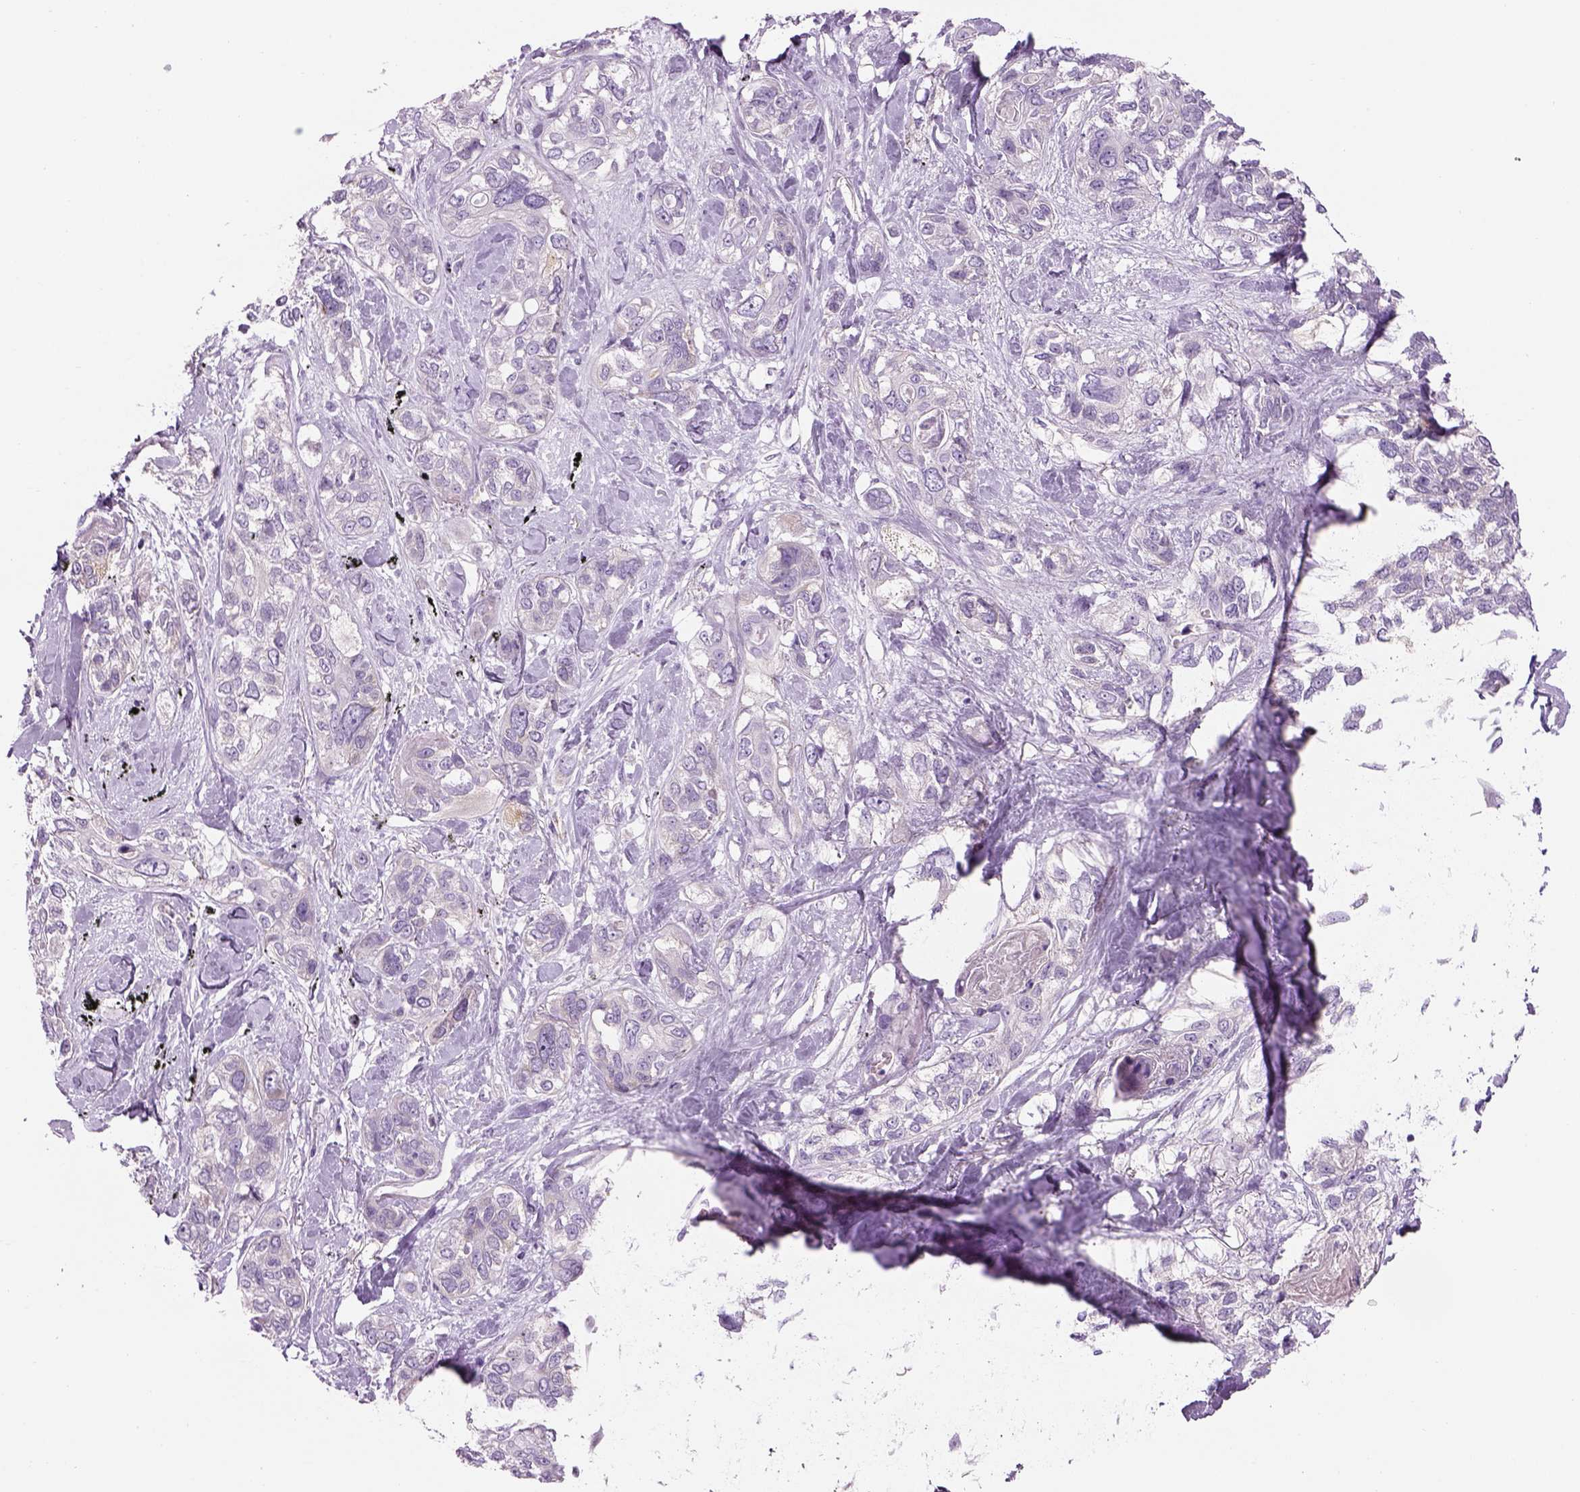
{"staining": {"intensity": "negative", "quantity": "none", "location": "none"}, "tissue": "lung cancer", "cell_type": "Tumor cells", "image_type": "cancer", "snomed": [{"axis": "morphology", "description": "Squamous cell carcinoma, NOS"}, {"axis": "topography", "description": "Lung"}], "caption": "A photomicrograph of squamous cell carcinoma (lung) stained for a protein reveals no brown staining in tumor cells.", "gene": "IFT52", "patient": {"sex": "female", "age": 70}}